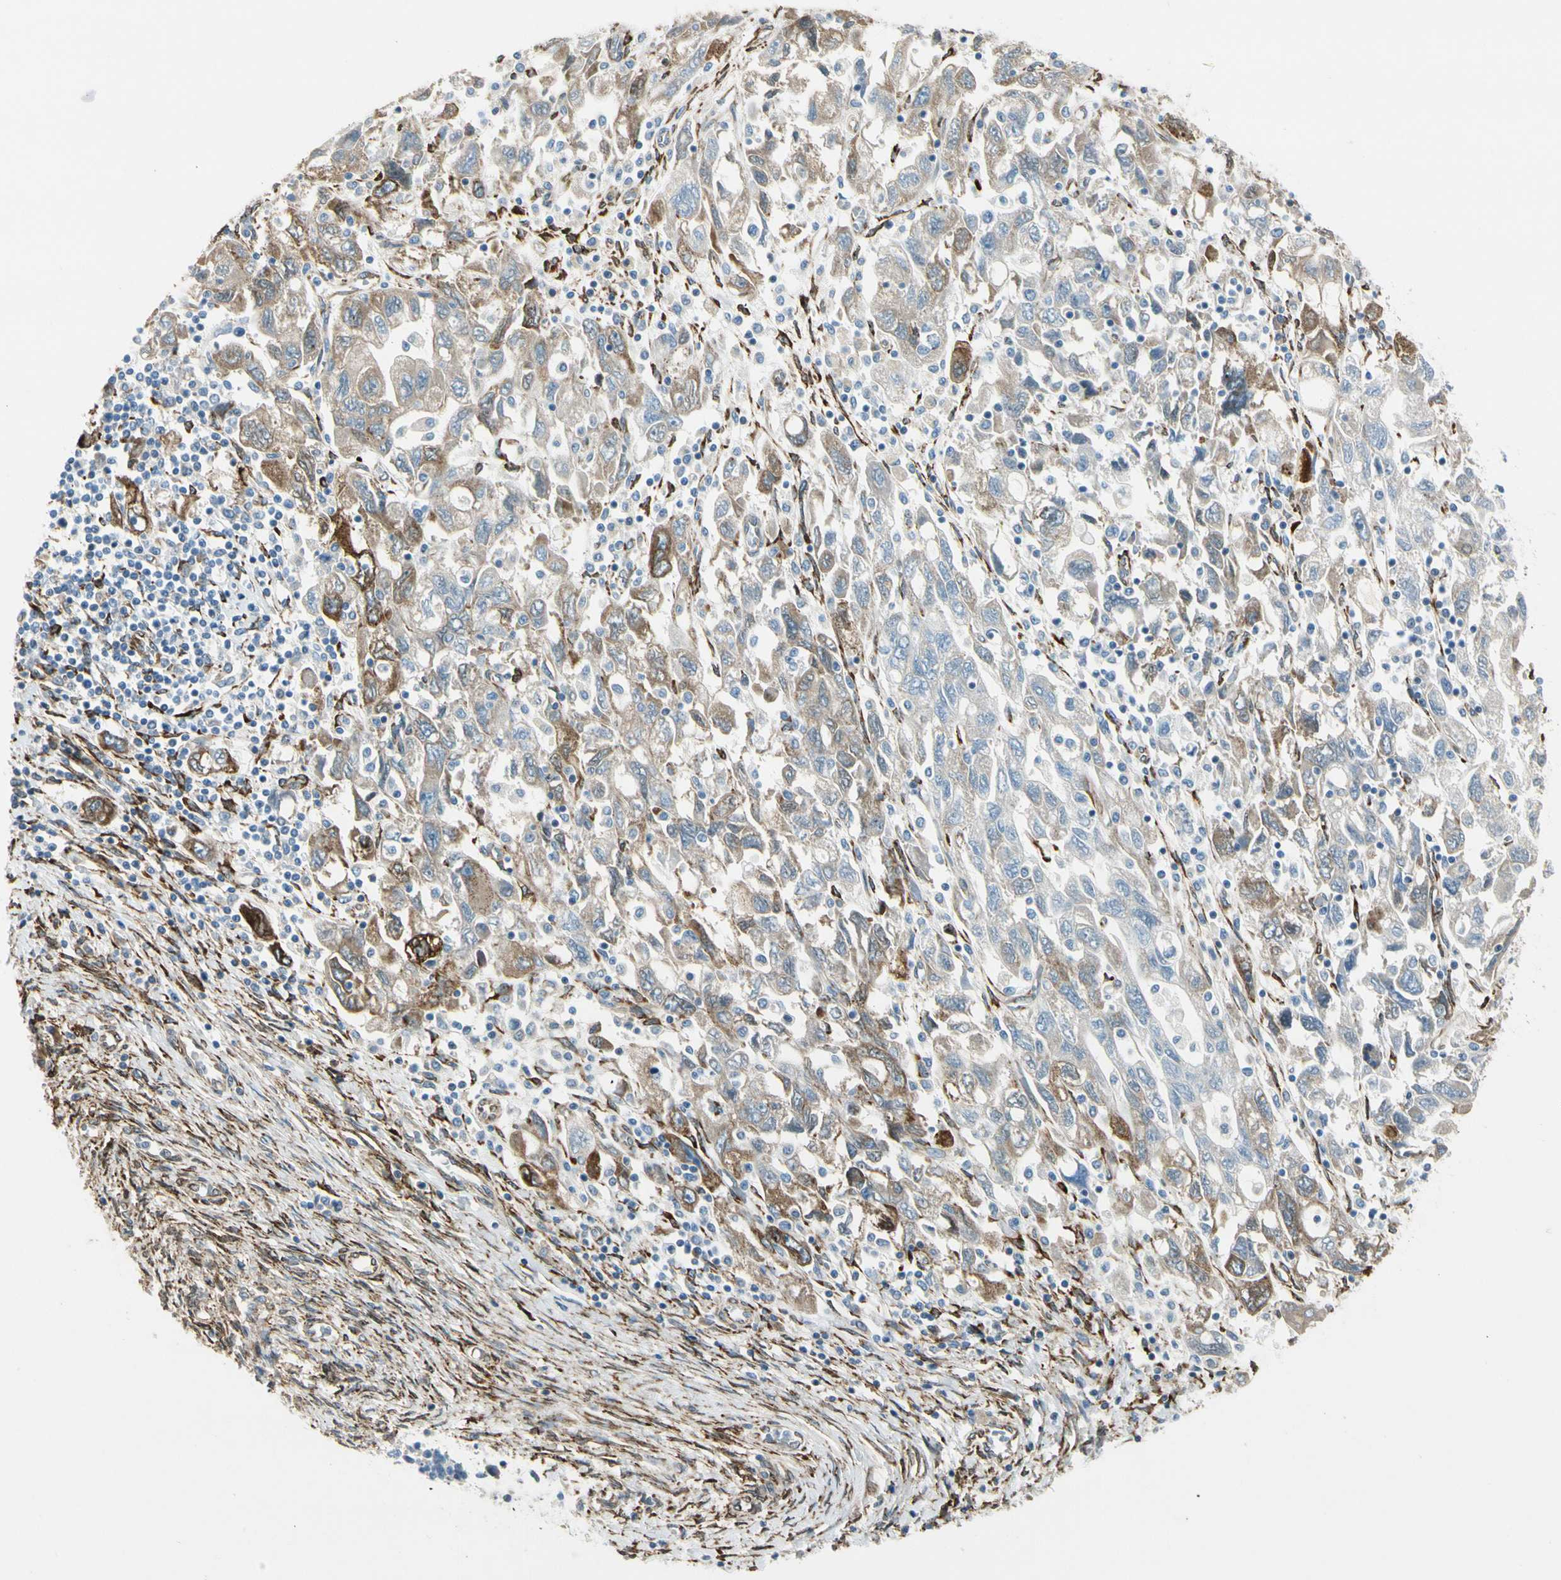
{"staining": {"intensity": "moderate", "quantity": ">75%", "location": "cytoplasmic/membranous"}, "tissue": "ovarian cancer", "cell_type": "Tumor cells", "image_type": "cancer", "snomed": [{"axis": "morphology", "description": "Carcinoma, NOS"}, {"axis": "morphology", "description": "Cystadenocarcinoma, serous, NOS"}, {"axis": "topography", "description": "Ovary"}], "caption": "About >75% of tumor cells in human ovarian carcinoma display moderate cytoplasmic/membranous protein staining as visualized by brown immunohistochemical staining.", "gene": "FKBP7", "patient": {"sex": "female", "age": 69}}